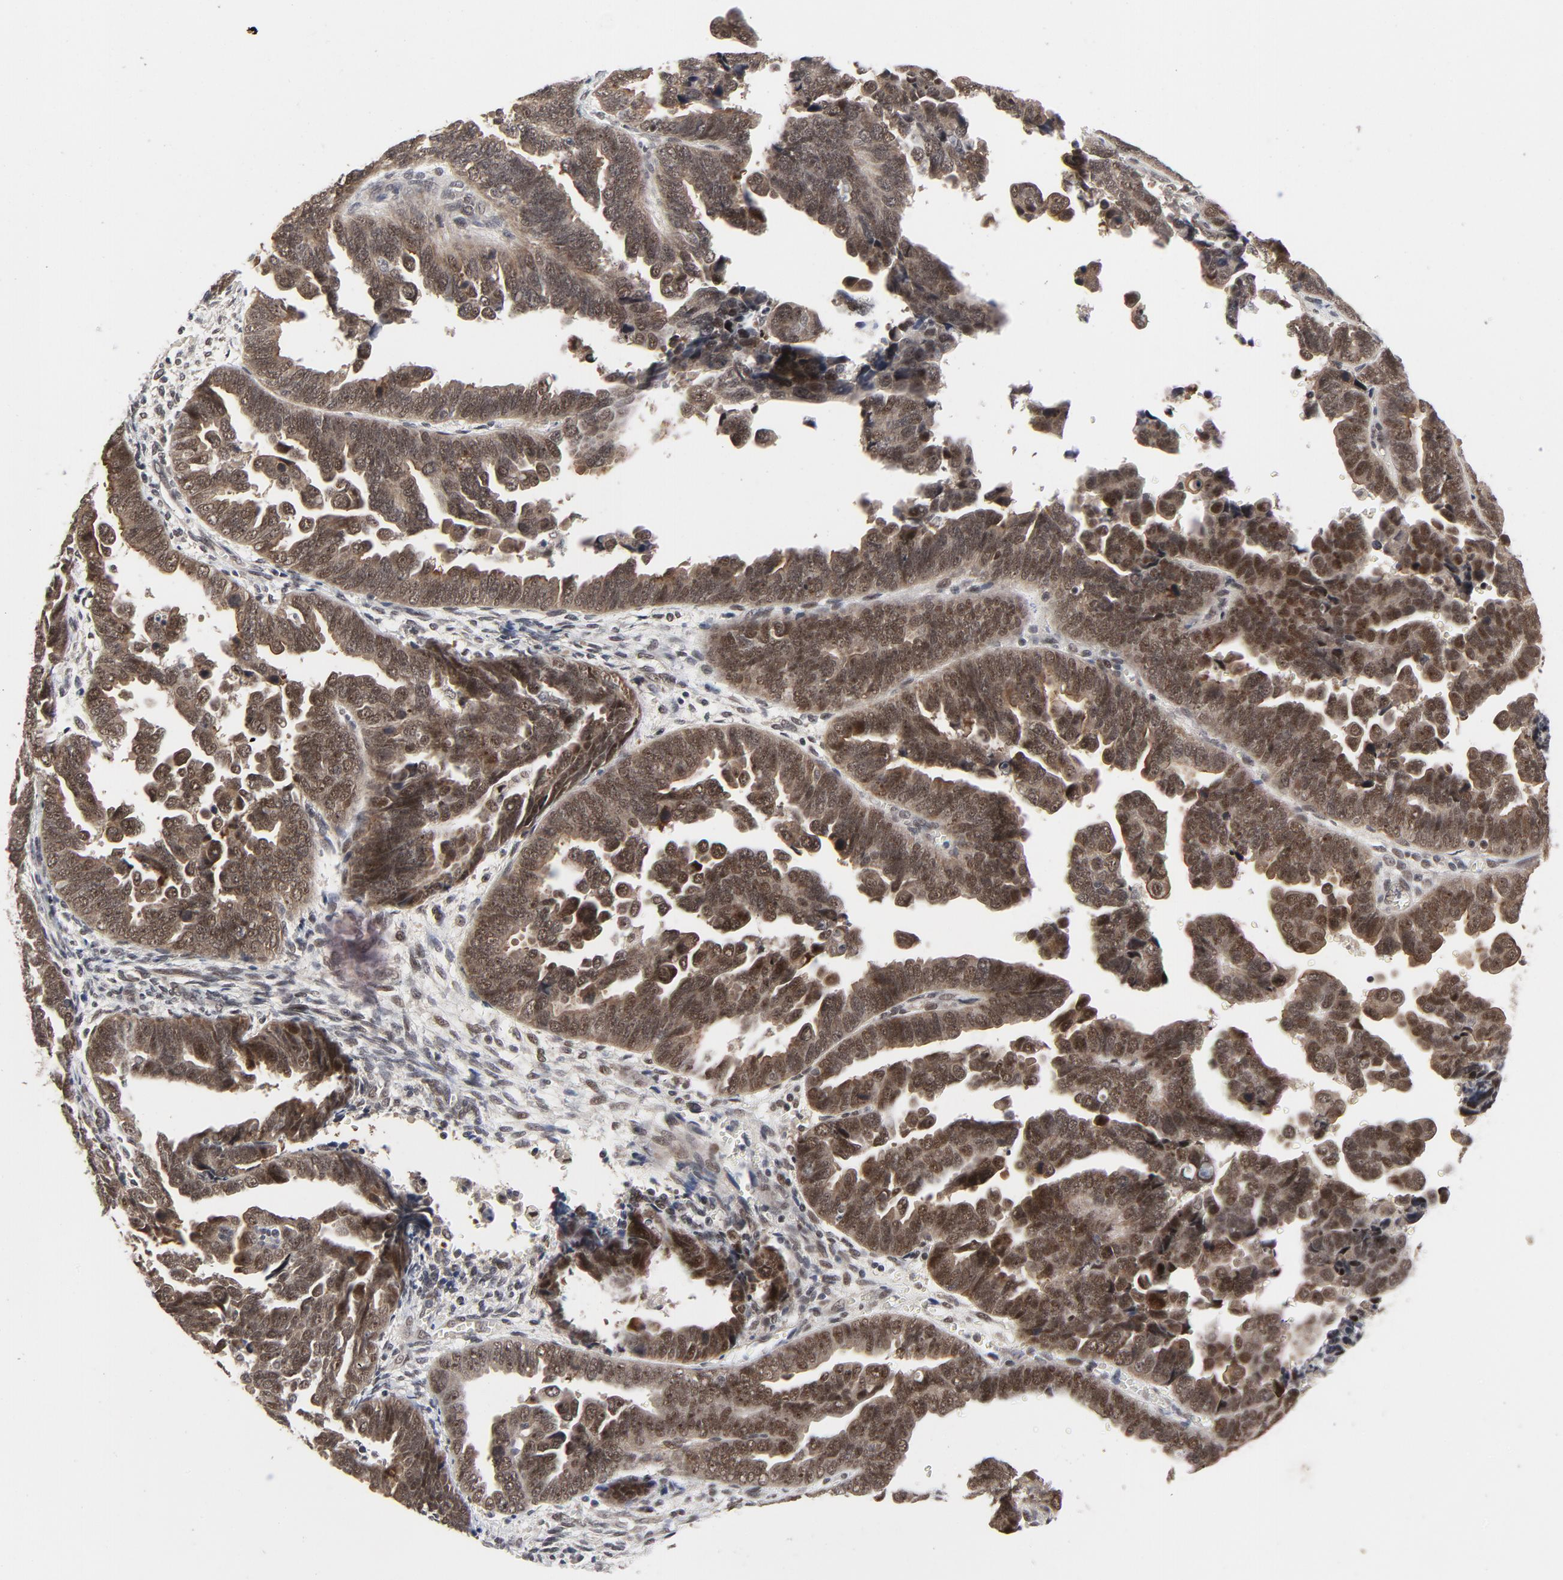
{"staining": {"intensity": "strong", "quantity": ">75%", "location": "nuclear"}, "tissue": "endometrial cancer", "cell_type": "Tumor cells", "image_type": "cancer", "snomed": [{"axis": "morphology", "description": "Adenocarcinoma, NOS"}, {"axis": "topography", "description": "Endometrium"}], "caption": "IHC micrograph of human endometrial adenocarcinoma stained for a protein (brown), which displays high levels of strong nuclear positivity in approximately >75% of tumor cells.", "gene": "ZKSCAN8", "patient": {"sex": "female", "age": 75}}